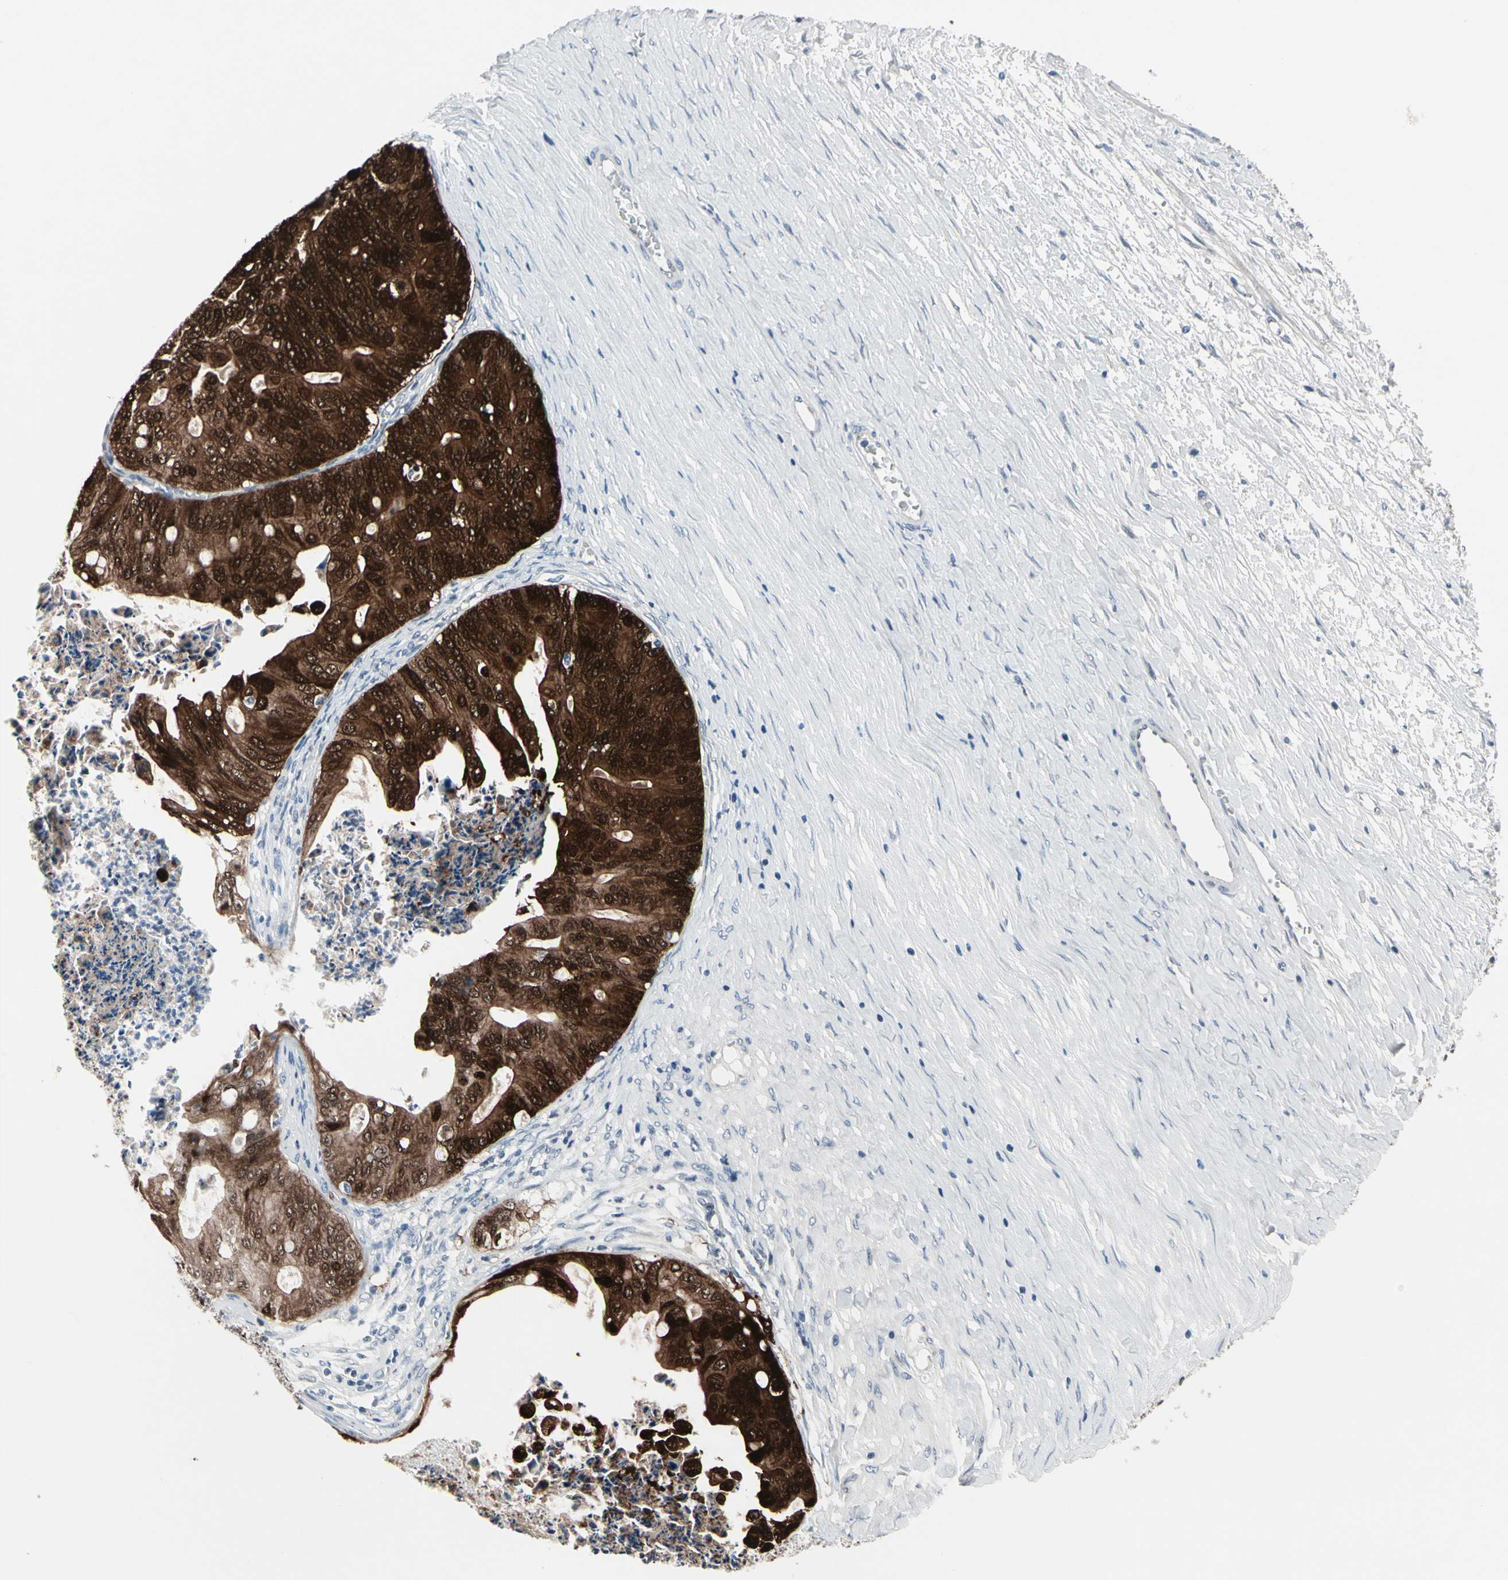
{"staining": {"intensity": "strong", "quantity": ">75%", "location": "cytoplasmic/membranous,nuclear"}, "tissue": "ovarian cancer", "cell_type": "Tumor cells", "image_type": "cancer", "snomed": [{"axis": "morphology", "description": "Cystadenocarcinoma, mucinous, NOS"}, {"axis": "topography", "description": "Ovary"}], "caption": "The micrograph displays immunohistochemical staining of ovarian cancer. There is strong cytoplasmic/membranous and nuclear expression is appreciated in about >75% of tumor cells.", "gene": "TXN", "patient": {"sex": "female", "age": 37}}